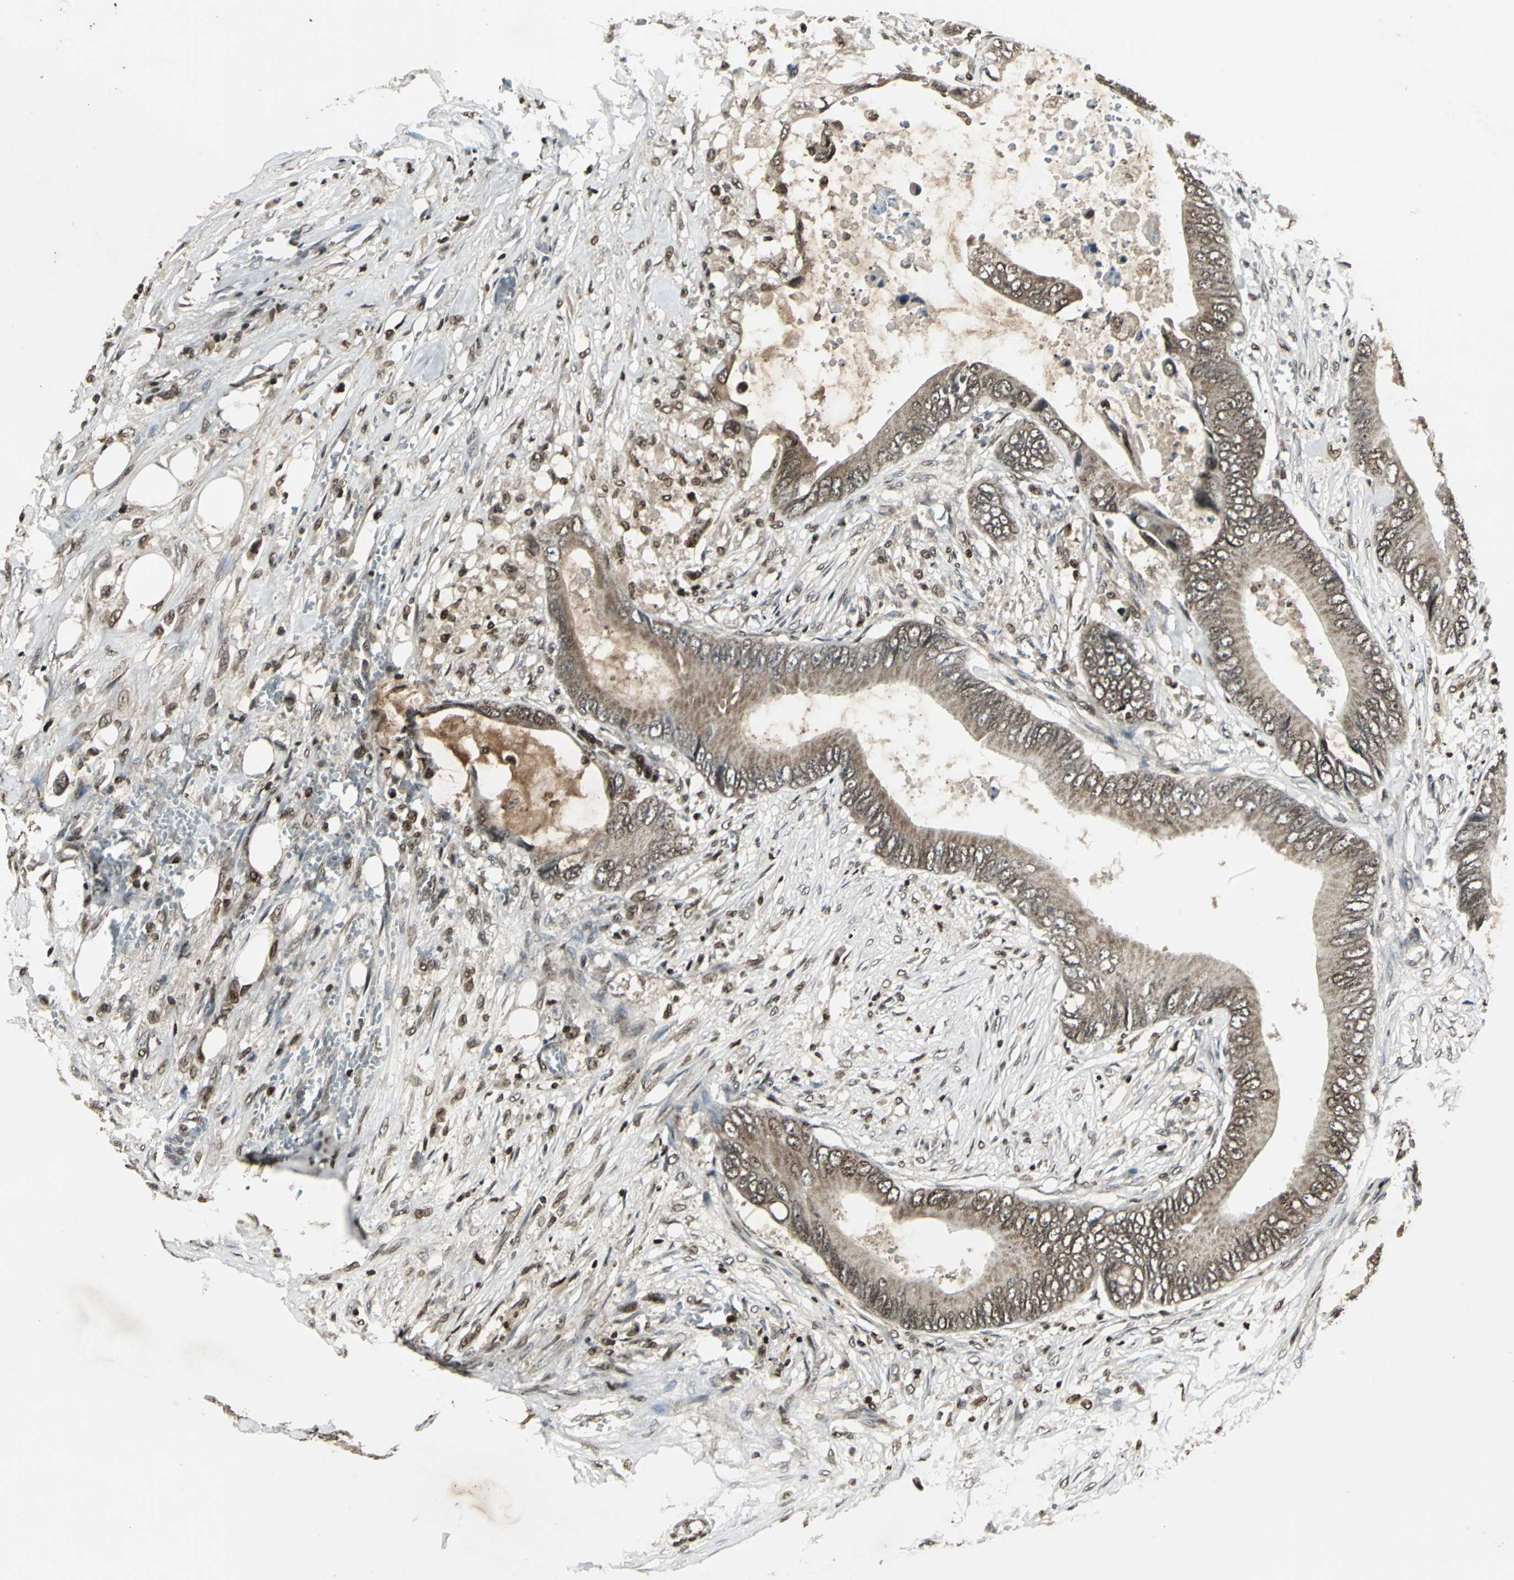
{"staining": {"intensity": "moderate", "quantity": ">75%", "location": "cytoplasmic/membranous,nuclear"}, "tissue": "colorectal cancer", "cell_type": "Tumor cells", "image_type": "cancer", "snomed": [{"axis": "morphology", "description": "Normal tissue, NOS"}, {"axis": "morphology", "description": "Adenocarcinoma, NOS"}, {"axis": "topography", "description": "Rectum"}, {"axis": "topography", "description": "Peripheral nerve tissue"}], "caption": "A medium amount of moderate cytoplasmic/membranous and nuclear expression is identified in about >75% of tumor cells in adenocarcinoma (colorectal) tissue.", "gene": "AHR", "patient": {"sex": "female", "age": 77}}